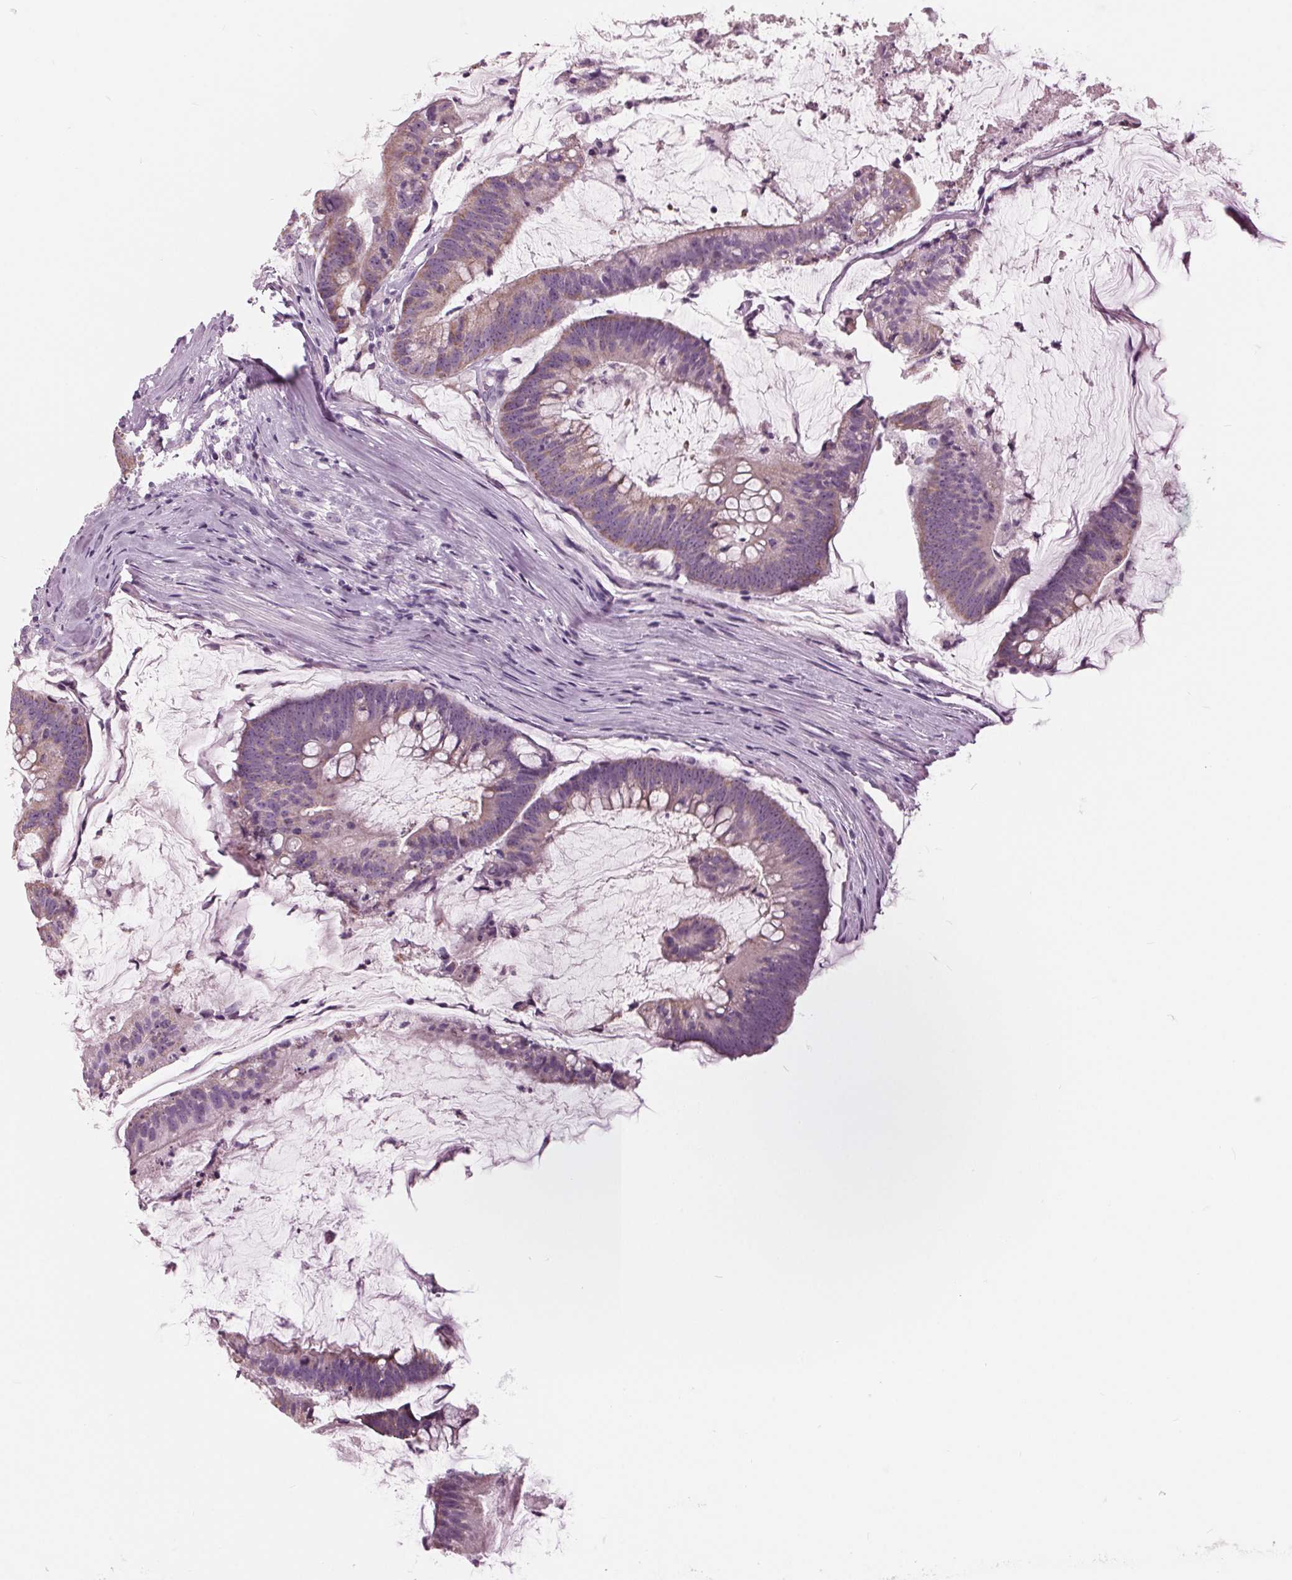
{"staining": {"intensity": "weak", "quantity": "<25%", "location": "cytoplasmic/membranous"}, "tissue": "colorectal cancer", "cell_type": "Tumor cells", "image_type": "cancer", "snomed": [{"axis": "morphology", "description": "Adenocarcinoma, NOS"}, {"axis": "topography", "description": "Colon"}], "caption": "Protein analysis of colorectal cancer reveals no significant staining in tumor cells. (DAB (3,3'-diaminobenzidine) IHC, high magnification).", "gene": "SAMD4A", "patient": {"sex": "male", "age": 62}}